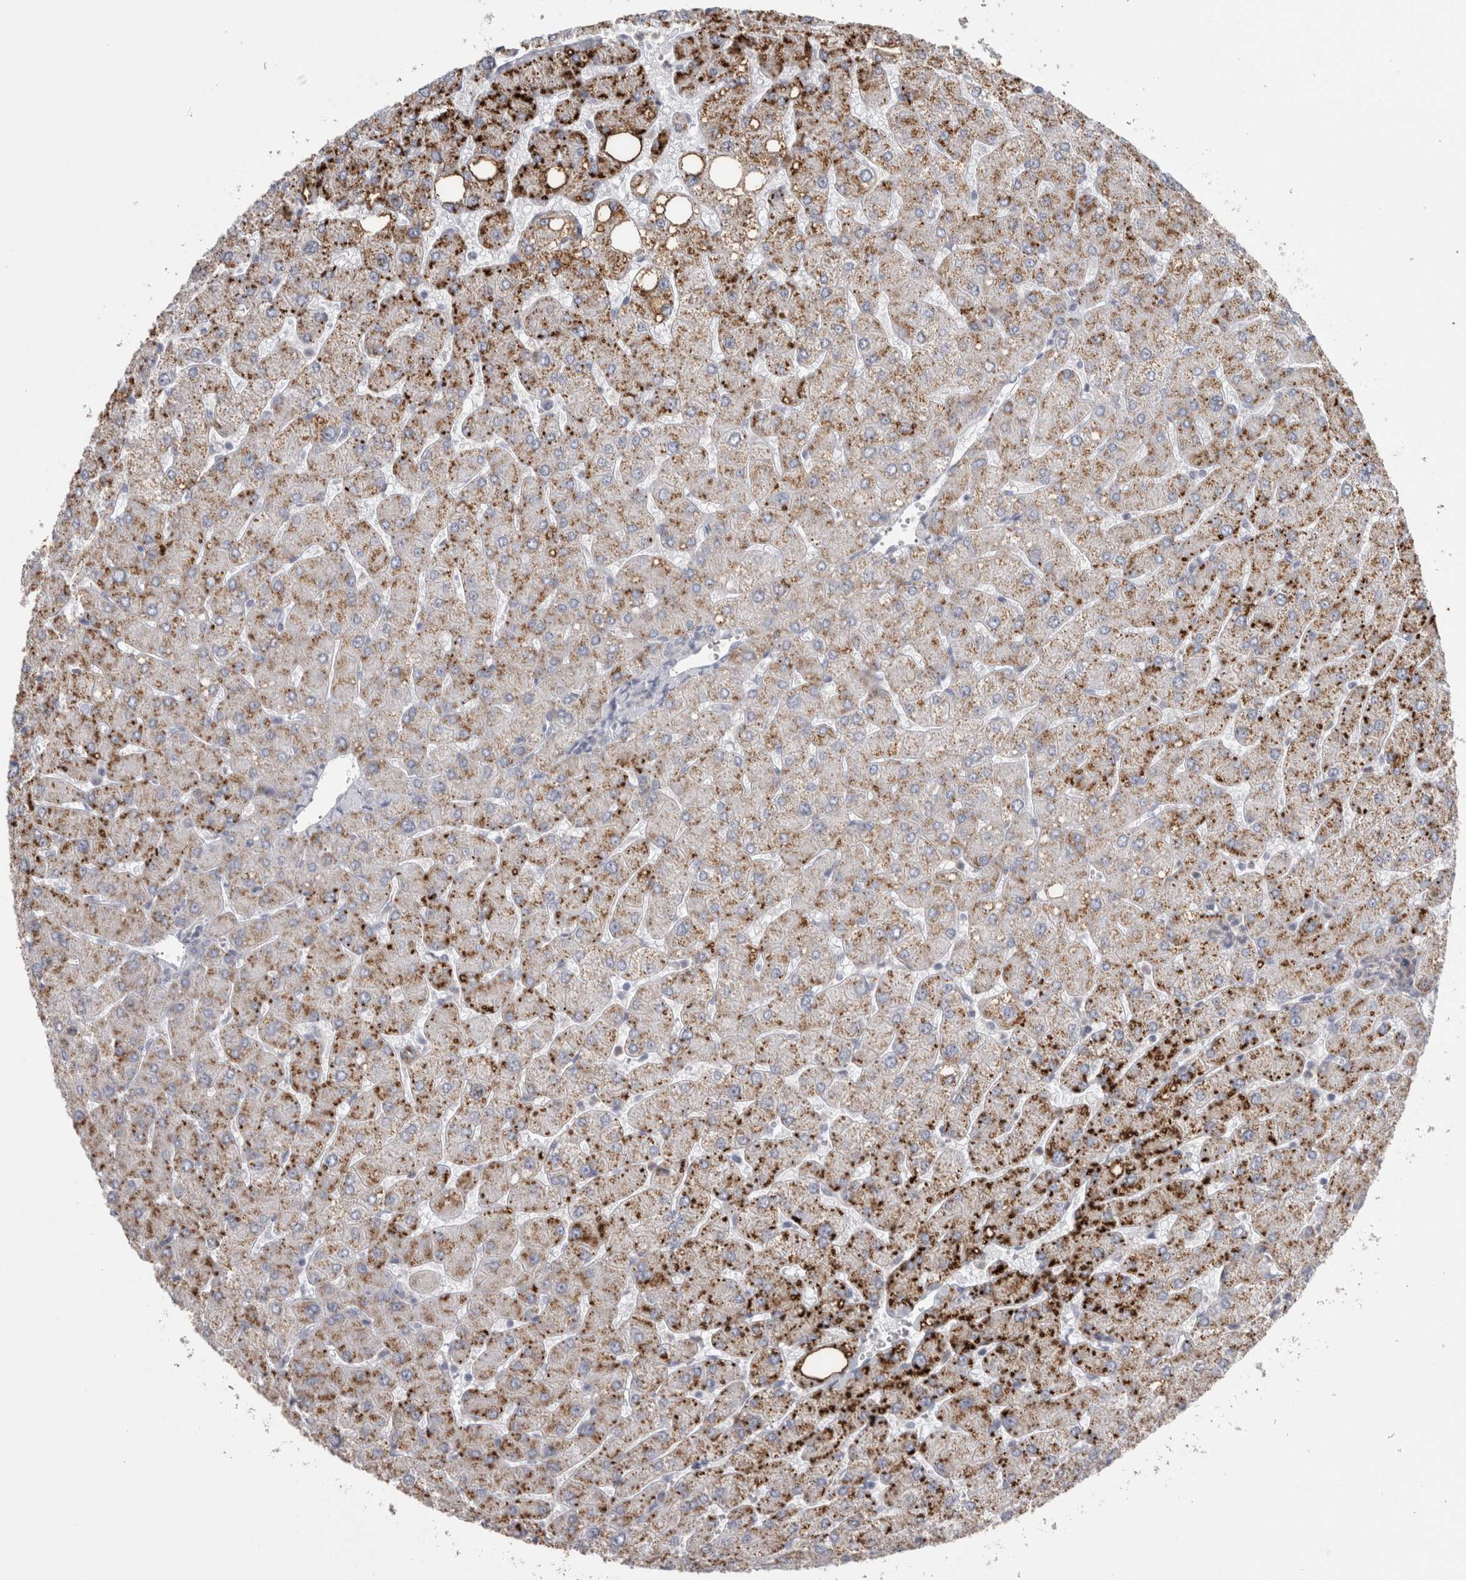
{"staining": {"intensity": "negative", "quantity": "none", "location": "none"}, "tissue": "liver", "cell_type": "Cholangiocytes", "image_type": "normal", "snomed": [{"axis": "morphology", "description": "Normal tissue, NOS"}, {"axis": "topography", "description": "Liver"}], "caption": "Immunohistochemistry of normal liver reveals no staining in cholangiocytes. Nuclei are stained in blue.", "gene": "PLIN1", "patient": {"sex": "male", "age": 55}}